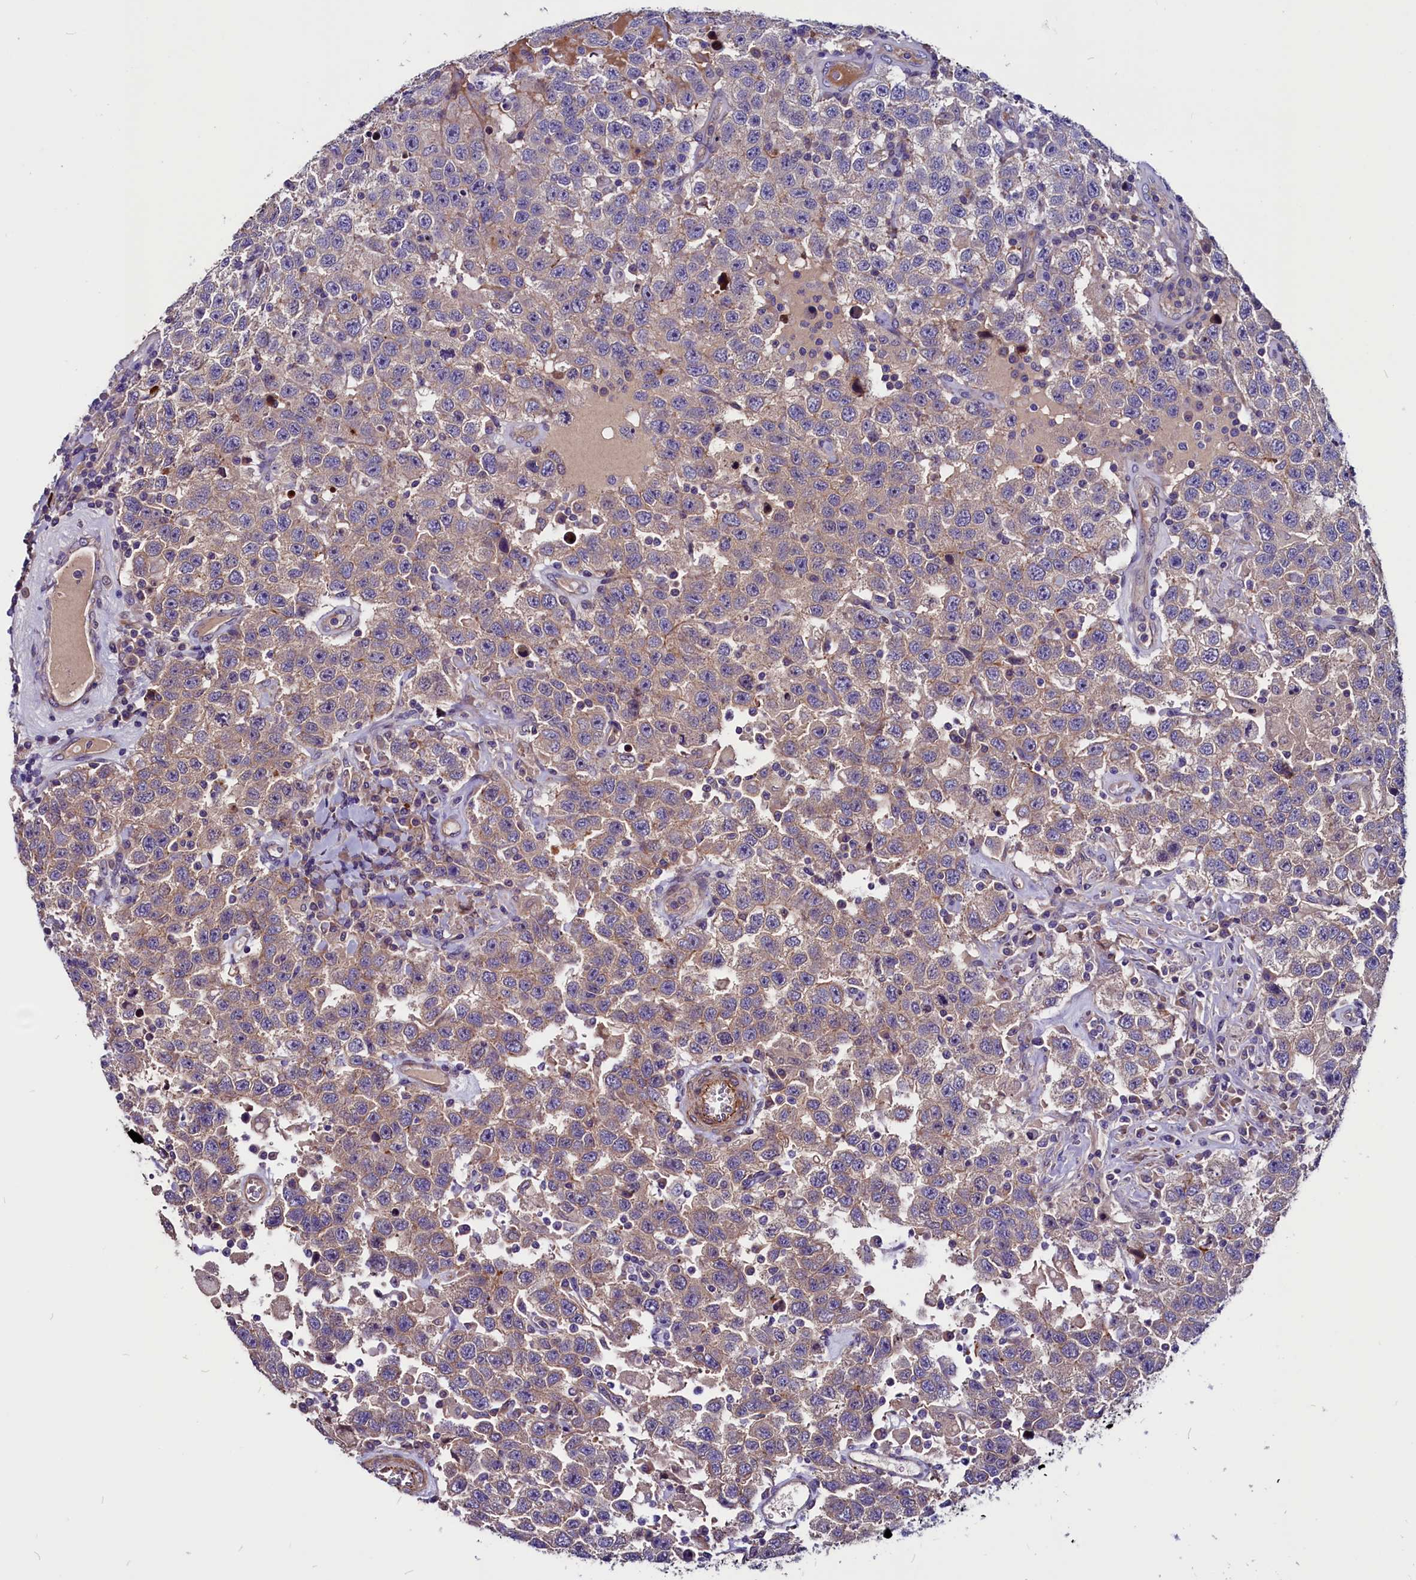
{"staining": {"intensity": "weak", "quantity": "25%-75%", "location": "cytoplasmic/membranous"}, "tissue": "testis cancer", "cell_type": "Tumor cells", "image_type": "cancer", "snomed": [{"axis": "morphology", "description": "Seminoma, NOS"}, {"axis": "topography", "description": "Testis"}], "caption": "DAB immunohistochemical staining of human seminoma (testis) demonstrates weak cytoplasmic/membranous protein positivity in about 25%-75% of tumor cells.", "gene": "ZNF749", "patient": {"sex": "male", "age": 41}}